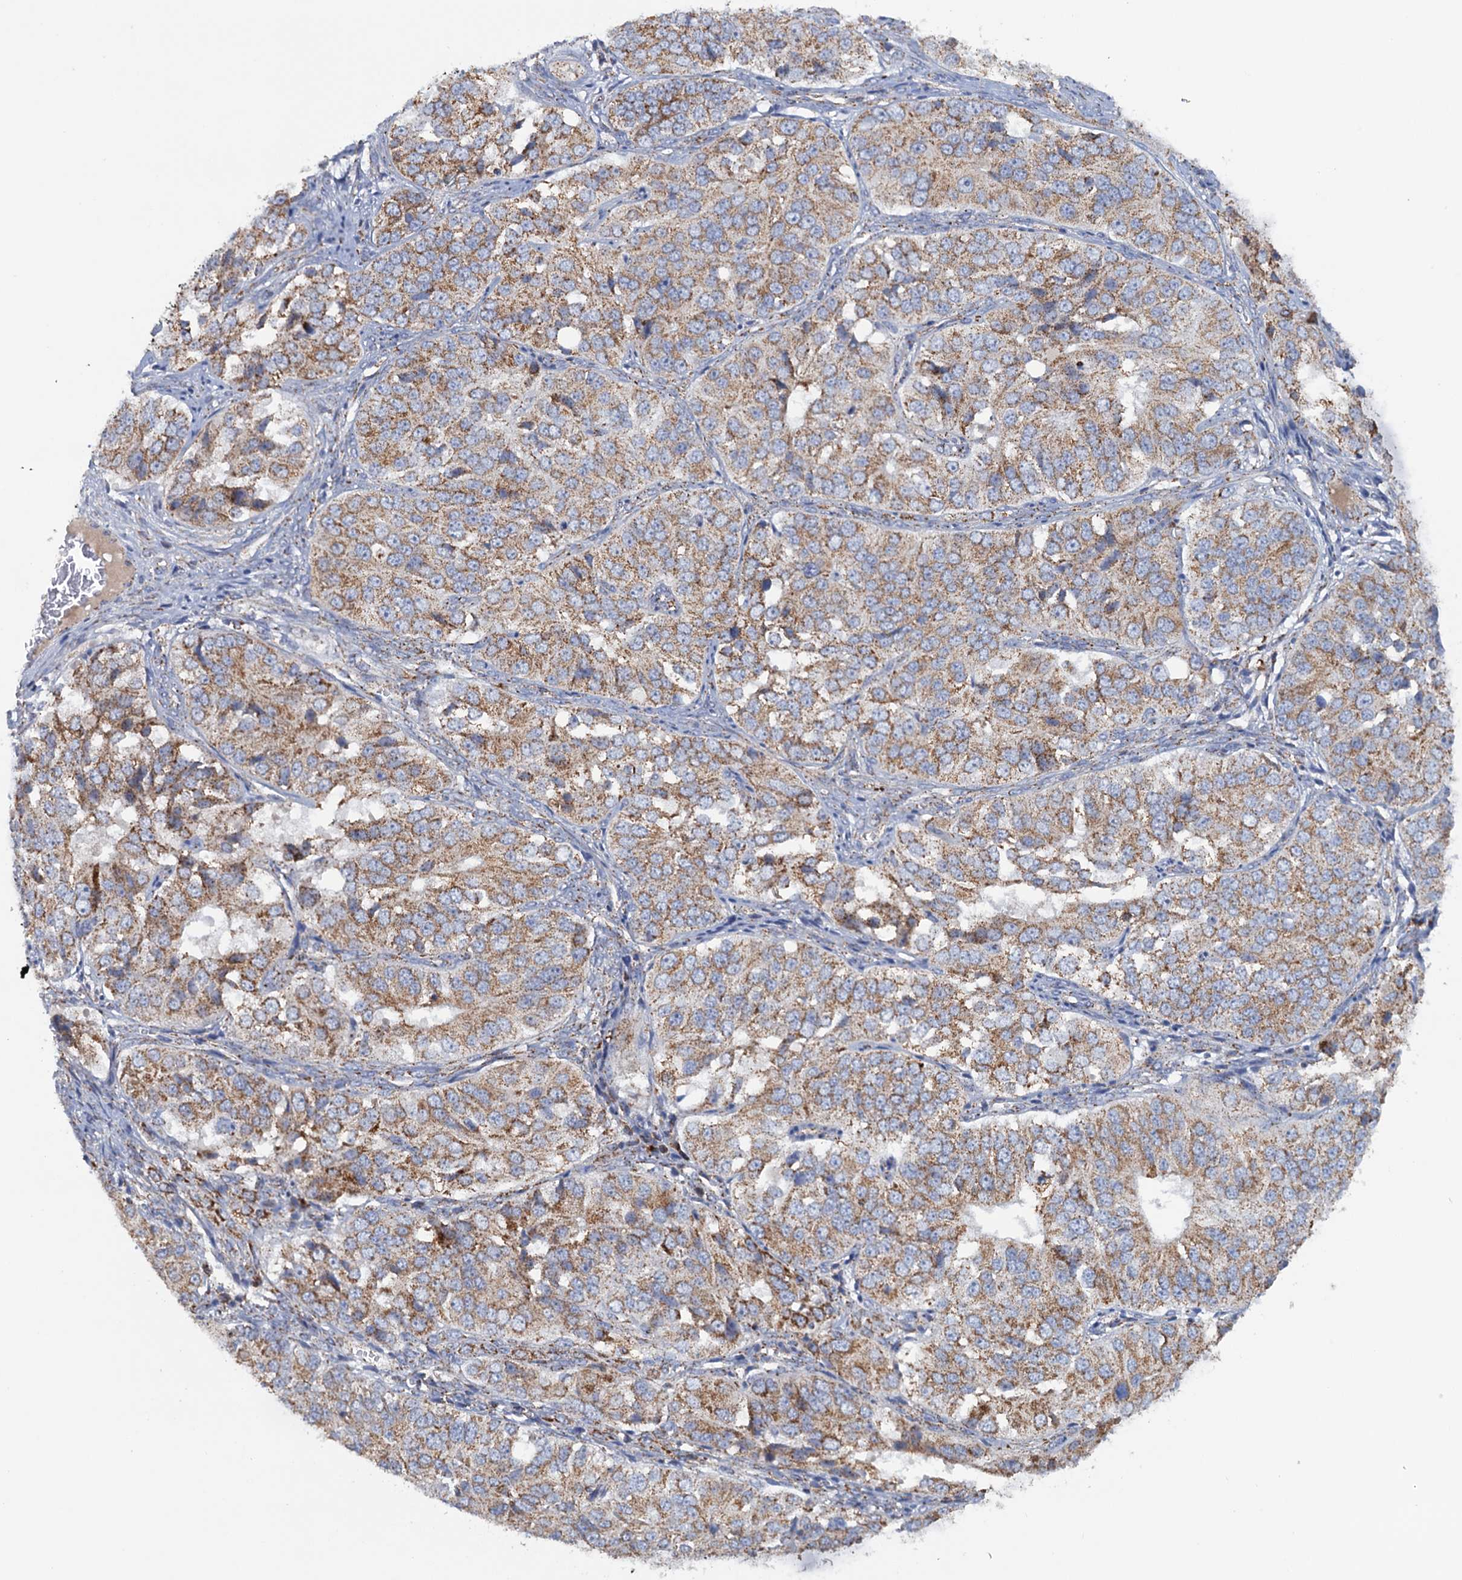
{"staining": {"intensity": "moderate", "quantity": ">75%", "location": "cytoplasmic/membranous"}, "tissue": "ovarian cancer", "cell_type": "Tumor cells", "image_type": "cancer", "snomed": [{"axis": "morphology", "description": "Carcinoma, endometroid"}, {"axis": "topography", "description": "Ovary"}], "caption": "Moderate cytoplasmic/membranous staining for a protein is identified in about >75% of tumor cells of endometroid carcinoma (ovarian) using immunohistochemistry (IHC).", "gene": "GTPBP3", "patient": {"sex": "female", "age": 51}}